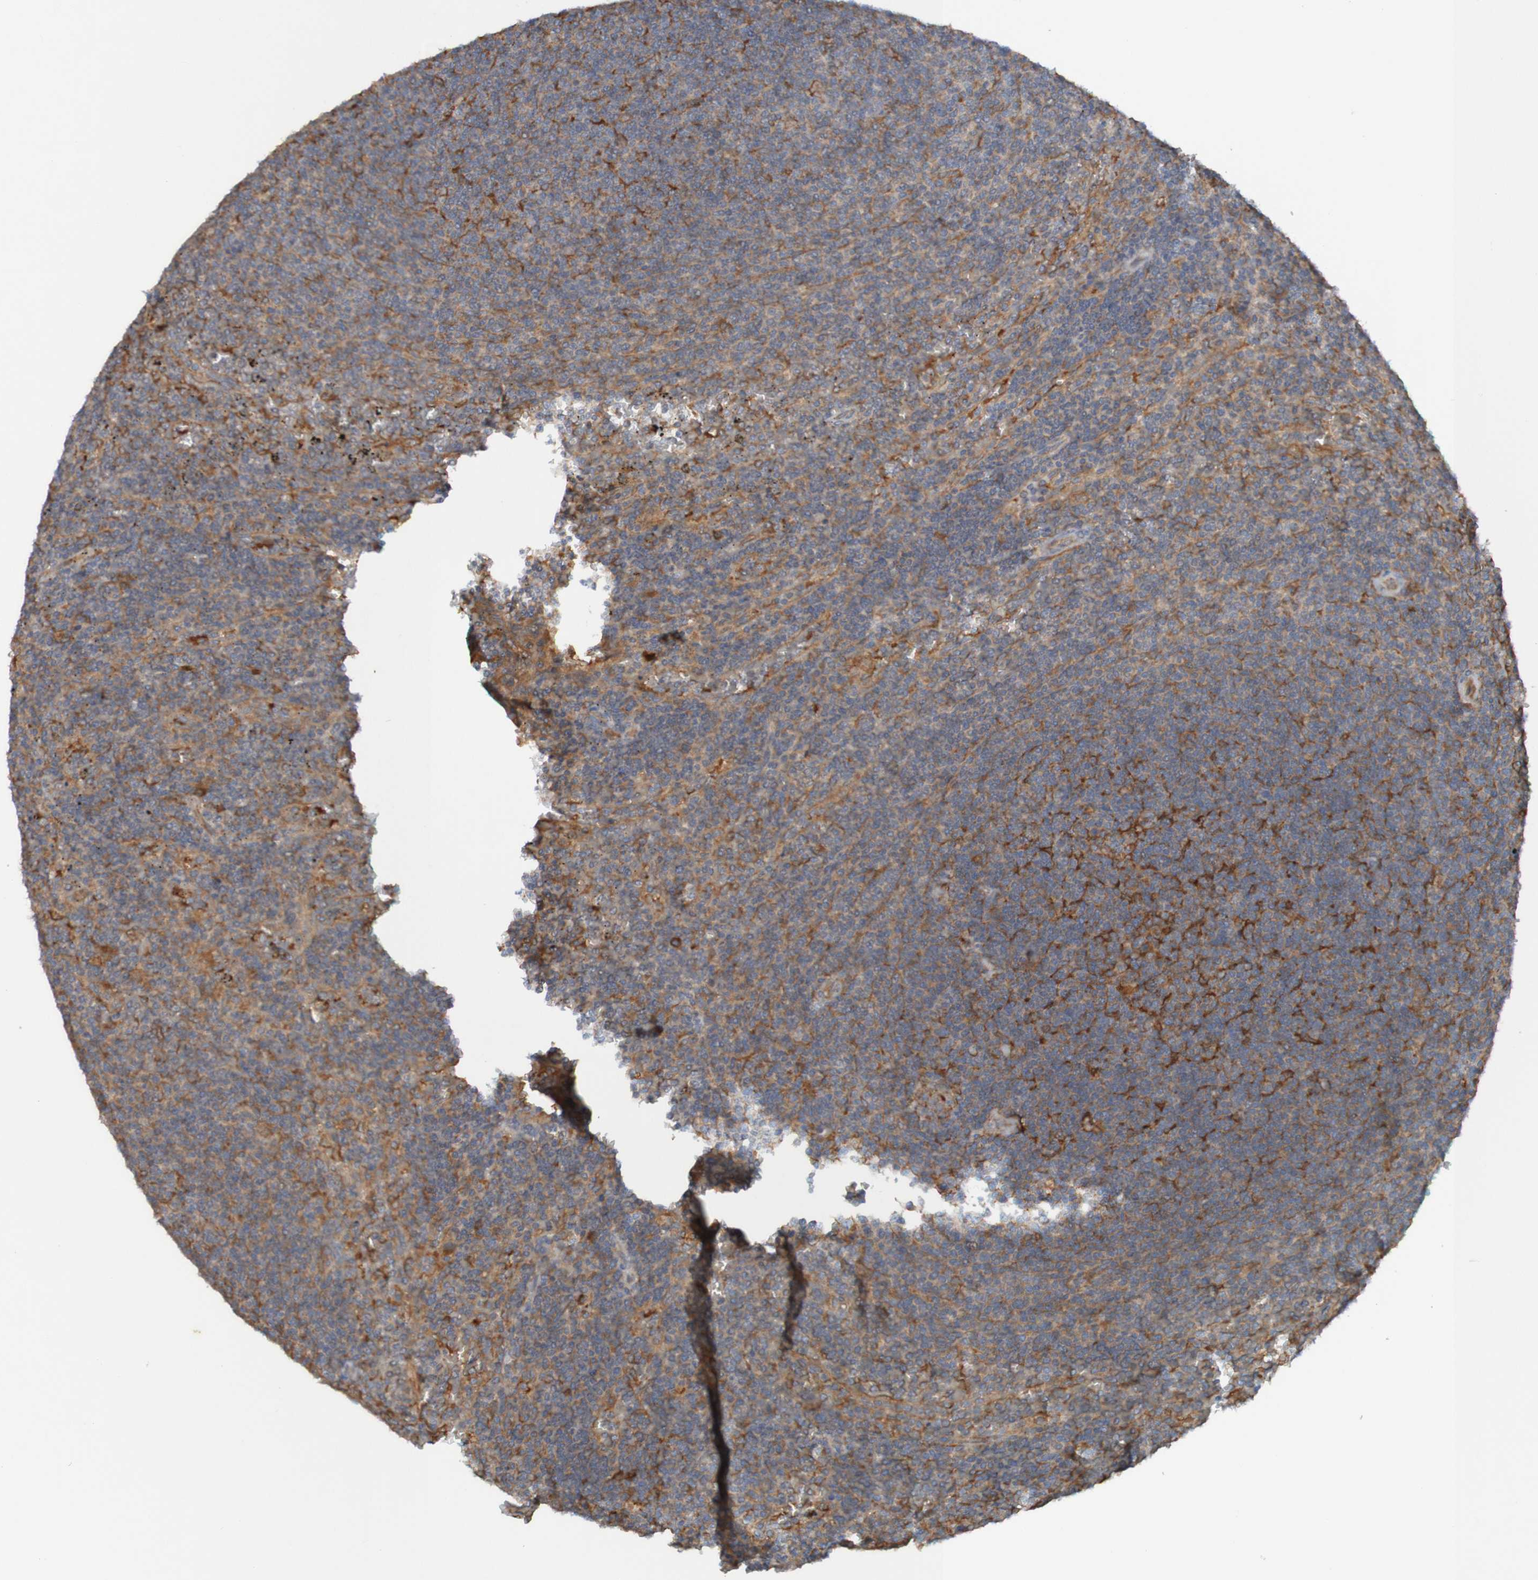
{"staining": {"intensity": "strong", "quantity": ">75%", "location": "cytoplasmic/membranous"}, "tissue": "lymphoma", "cell_type": "Tumor cells", "image_type": "cancer", "snomed": [{"axis": "morphology", "description": "Malignant lymphoma, non-Hodgkin's type, Low grade"}, {"axis": "topography", "description": "Spleen"}], "caption": "IHC of human malignant lymphoma, non-Hodgkin's type (low-grade) exhibits high levels of strong cytoplasmic/membranous staining in approximately >75% of tumor cells.", "gene": "DNAJC4", "patient": {"sex": "female", "age": 50}}